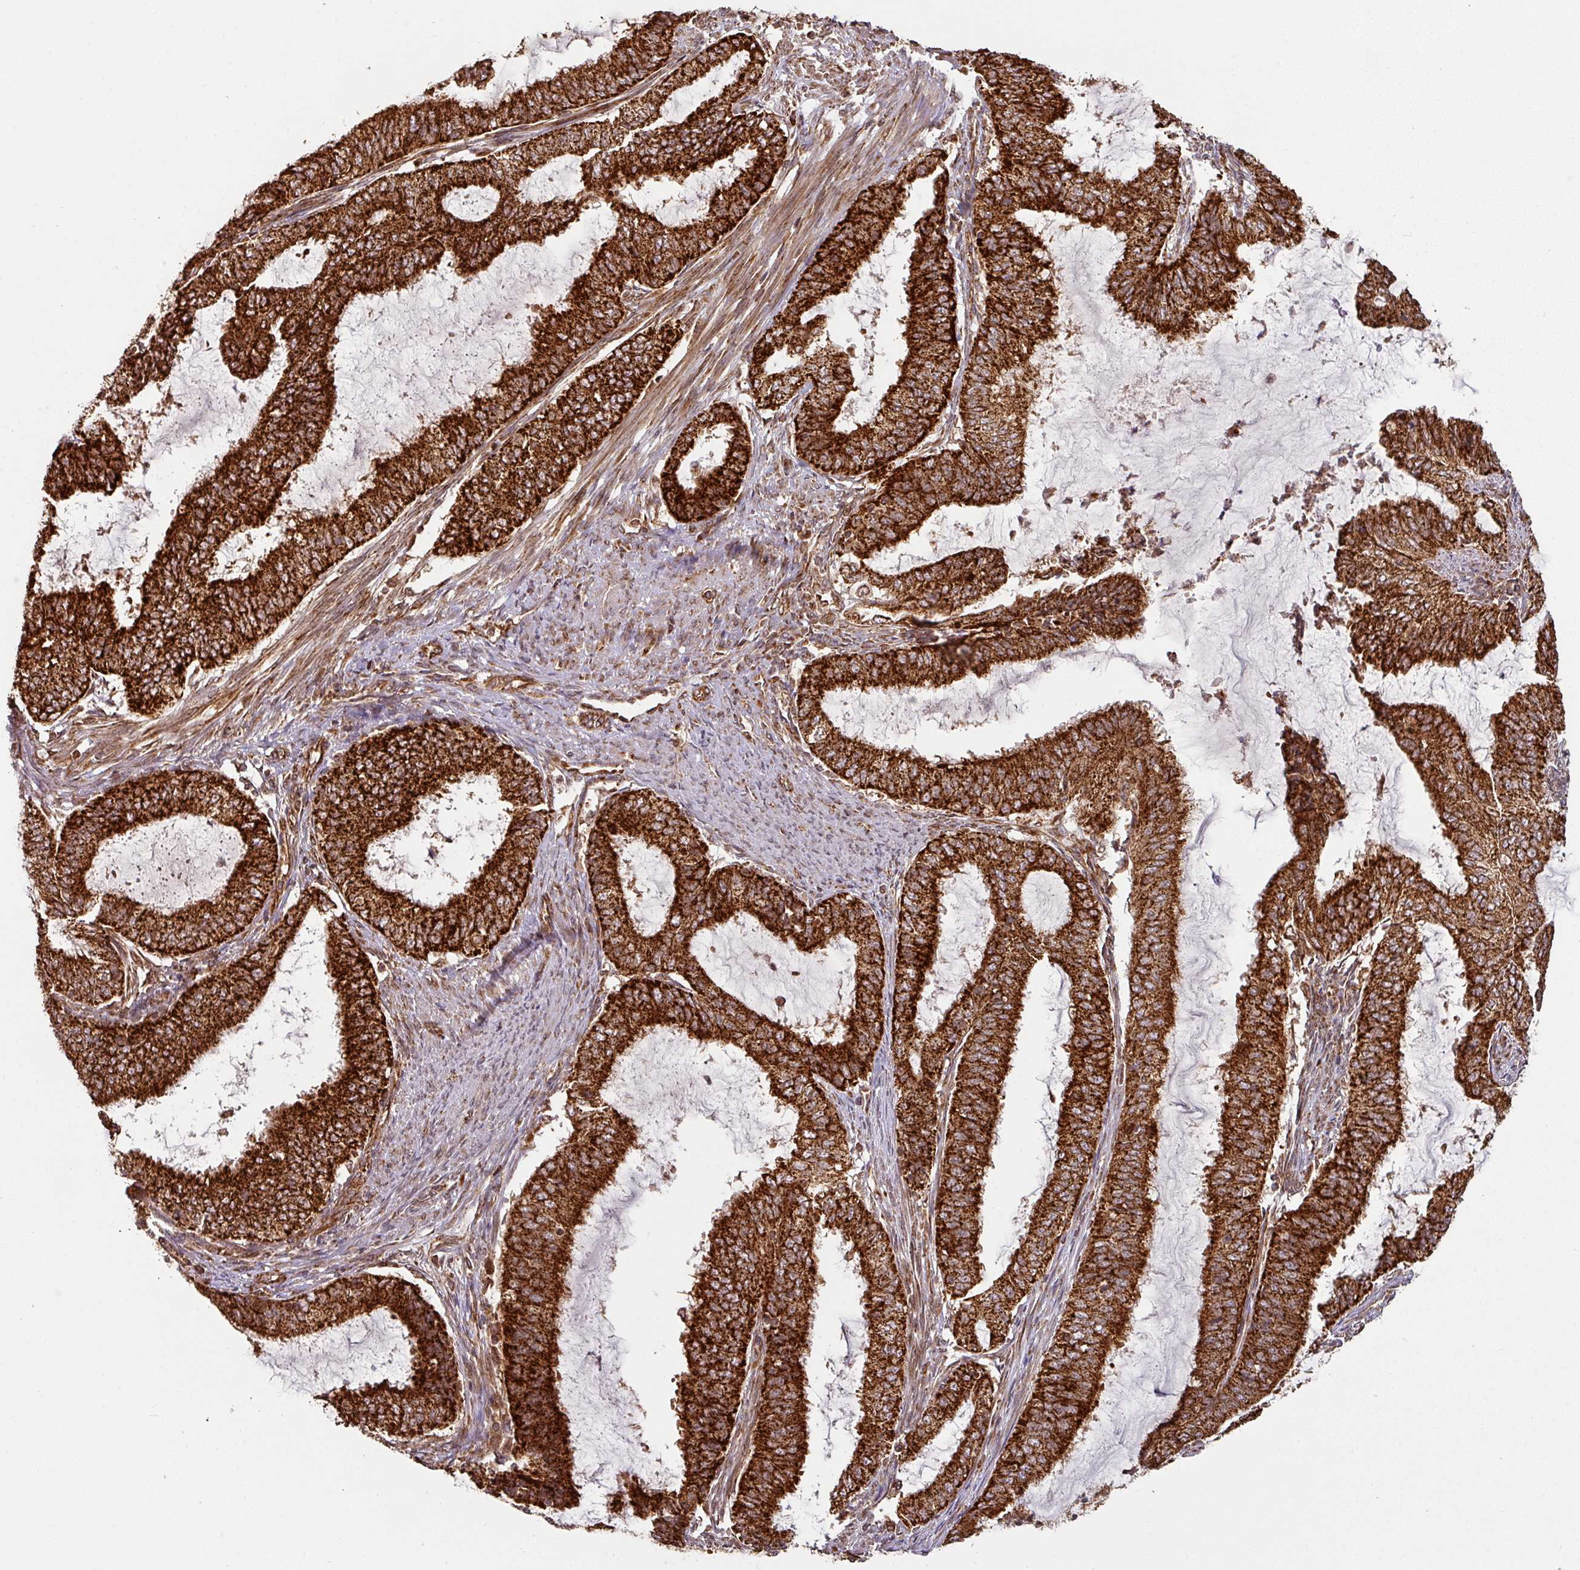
{"staining": {"intensity": "strong", "quantity": ">75%", "location": "cytoplasmic/membranous"}, "tissue": "endometrial cancer", "cell_type": "Tumor cells", "image_type": "cancer", "snomed": [{"axis": "morphology", "description": "Adenocarcinoma, NOS"}, {"axis": "topography", "description": "Endometrium"}], "caption": "A histopathology image of endometrial cancer (adenocarcinoma) stained for a protein displays strong cytoplasmic/membranous brown staining in tumor cells.", "gene": "TRAP1", "patient": {"sex": "female", "age": 51}}